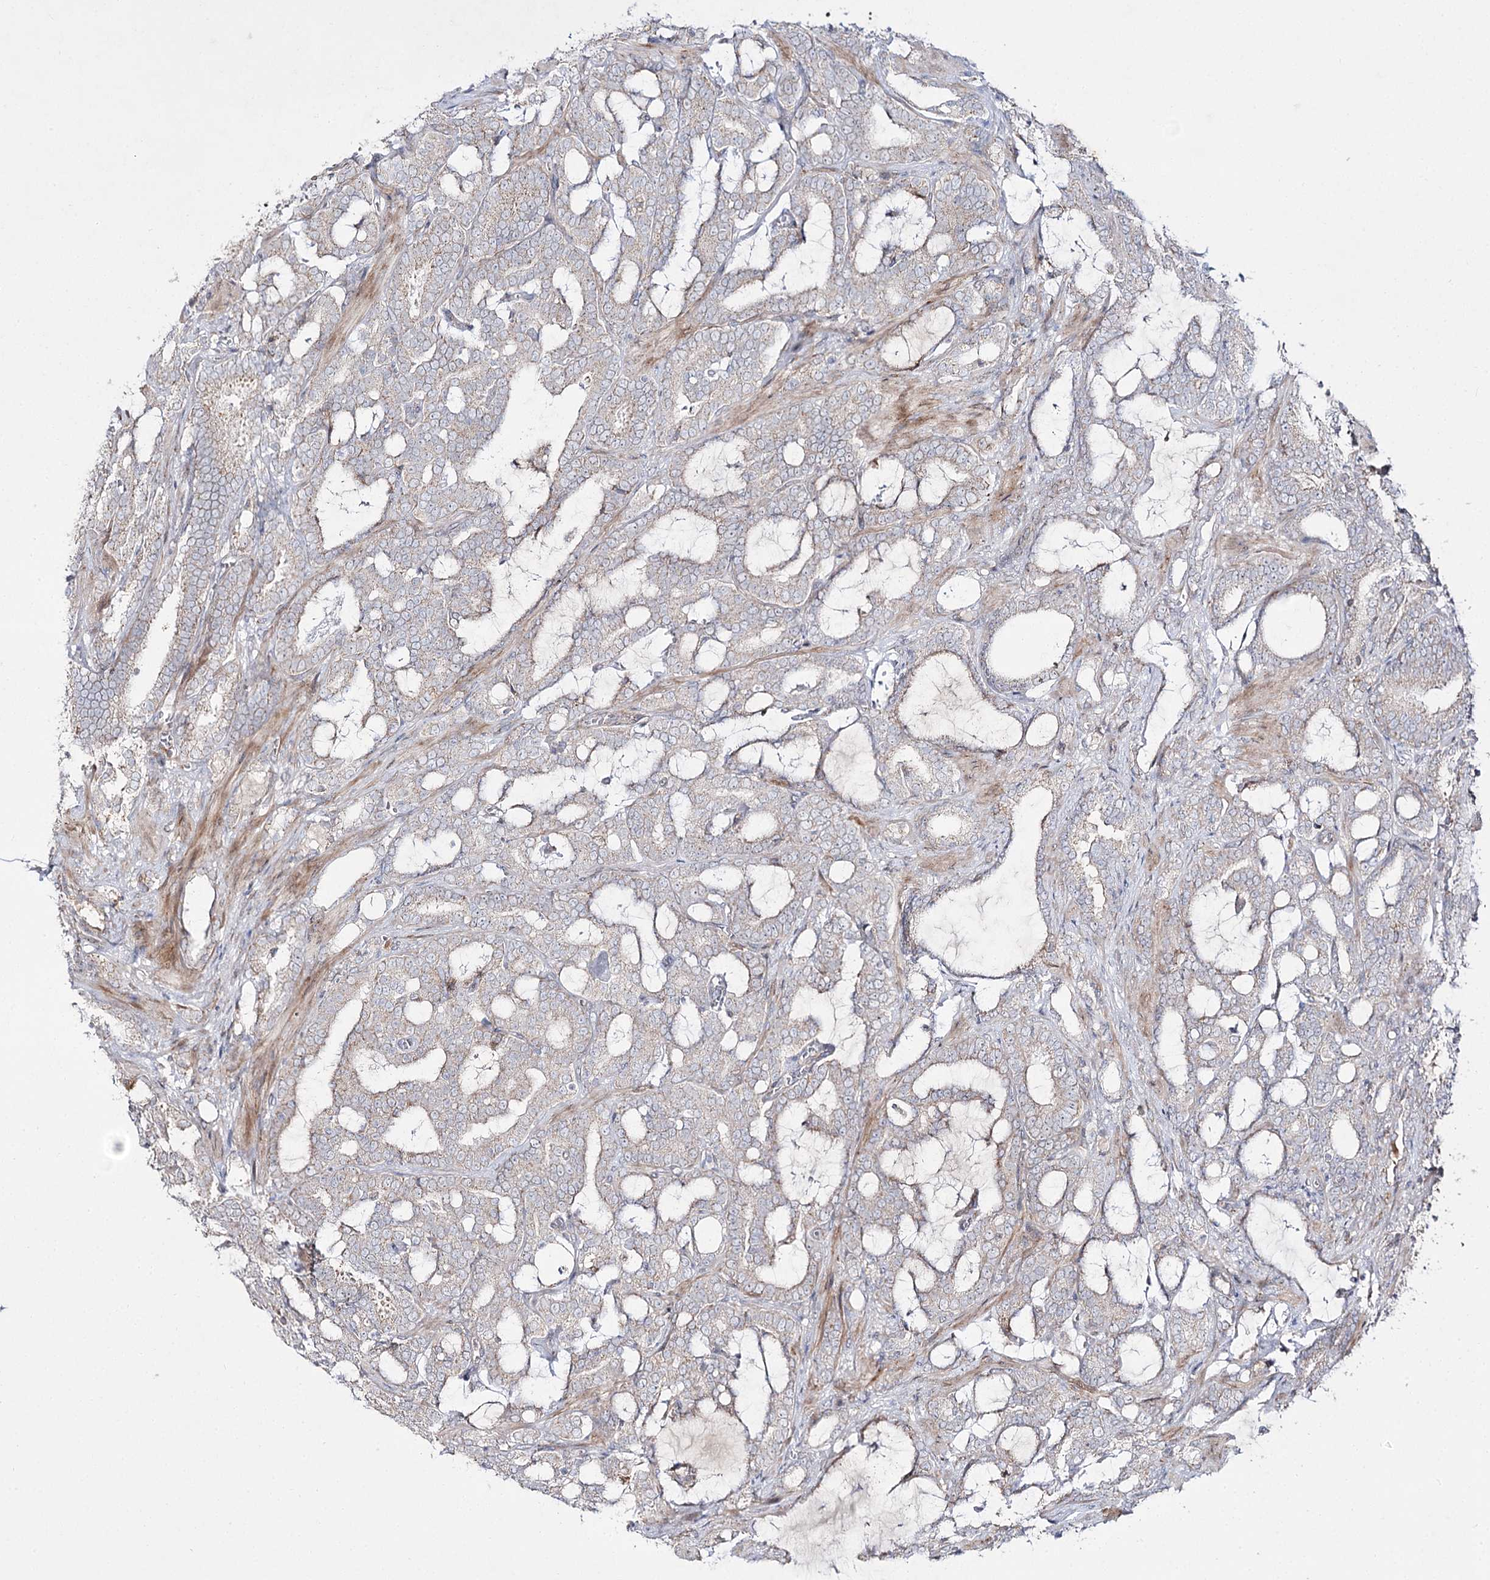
{"staining": {"intensity": "weak", "quantity": "<25%", "location": "cytoplasmic/membranous"}, "tissue": "prostate cancer", "cell_type": "Tumor cells", "image_type": "cancer", "snomed": [{"axis": "morphology", "description": "Adenocarcinoma, High grade"}, {"axis": "topography", "description": "Prostate and seminal vesicle, NOS"}], "caption": "This is an immunohistochemistry histopathology image of prostate cancer (adenocarcinoma (high-grade)). There is no positivity in tumor cells.", "gene": "C11orf80", "patient": {"sex": "male", "age": 67}}